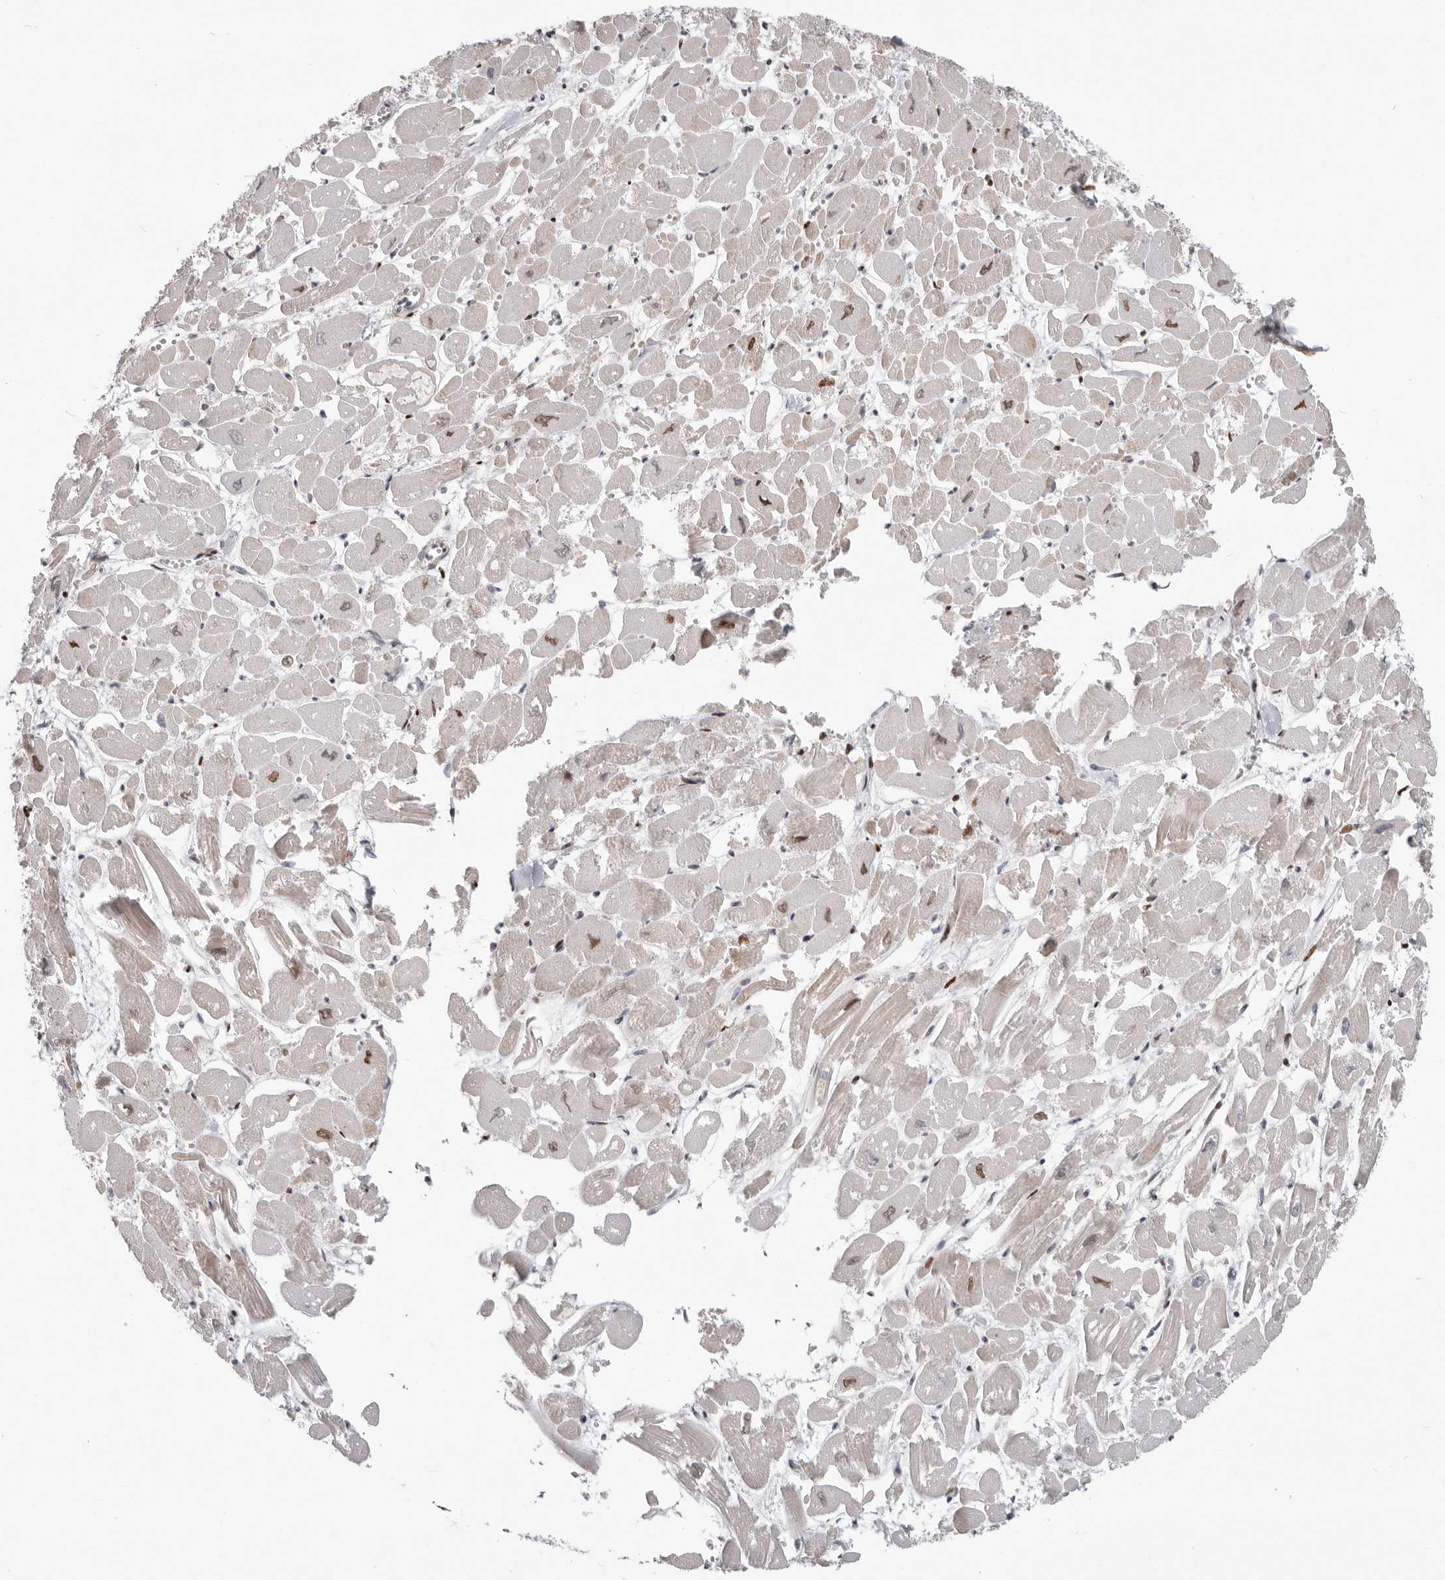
{"staining": {"intensity": "strong", "quantity": "25%-75%", "location": "cytoplasmic/membranous,nuclear"}, "tissue": "heart muscle", "cell_type": "Cardiomyocytes", "image_type": "normal", "snomed": [{"axis": "morphology", "description": "Normal tissue, NOS"}, {"axis": "topography", "description": "Heart"}], "caption": "Immunohistochemistry histopathology image of normal heart muscle: heart muscle stained using IHC demonstrates high levels of strong protein expression localized specifically in the cytoplasmic/membranous,nuclear of cardiomyocytes, appearing as a cytoplasmic/membranous,nuclear brown color.", "gene": "SRP19", "patient": {"sex": "male", "age": 54}}